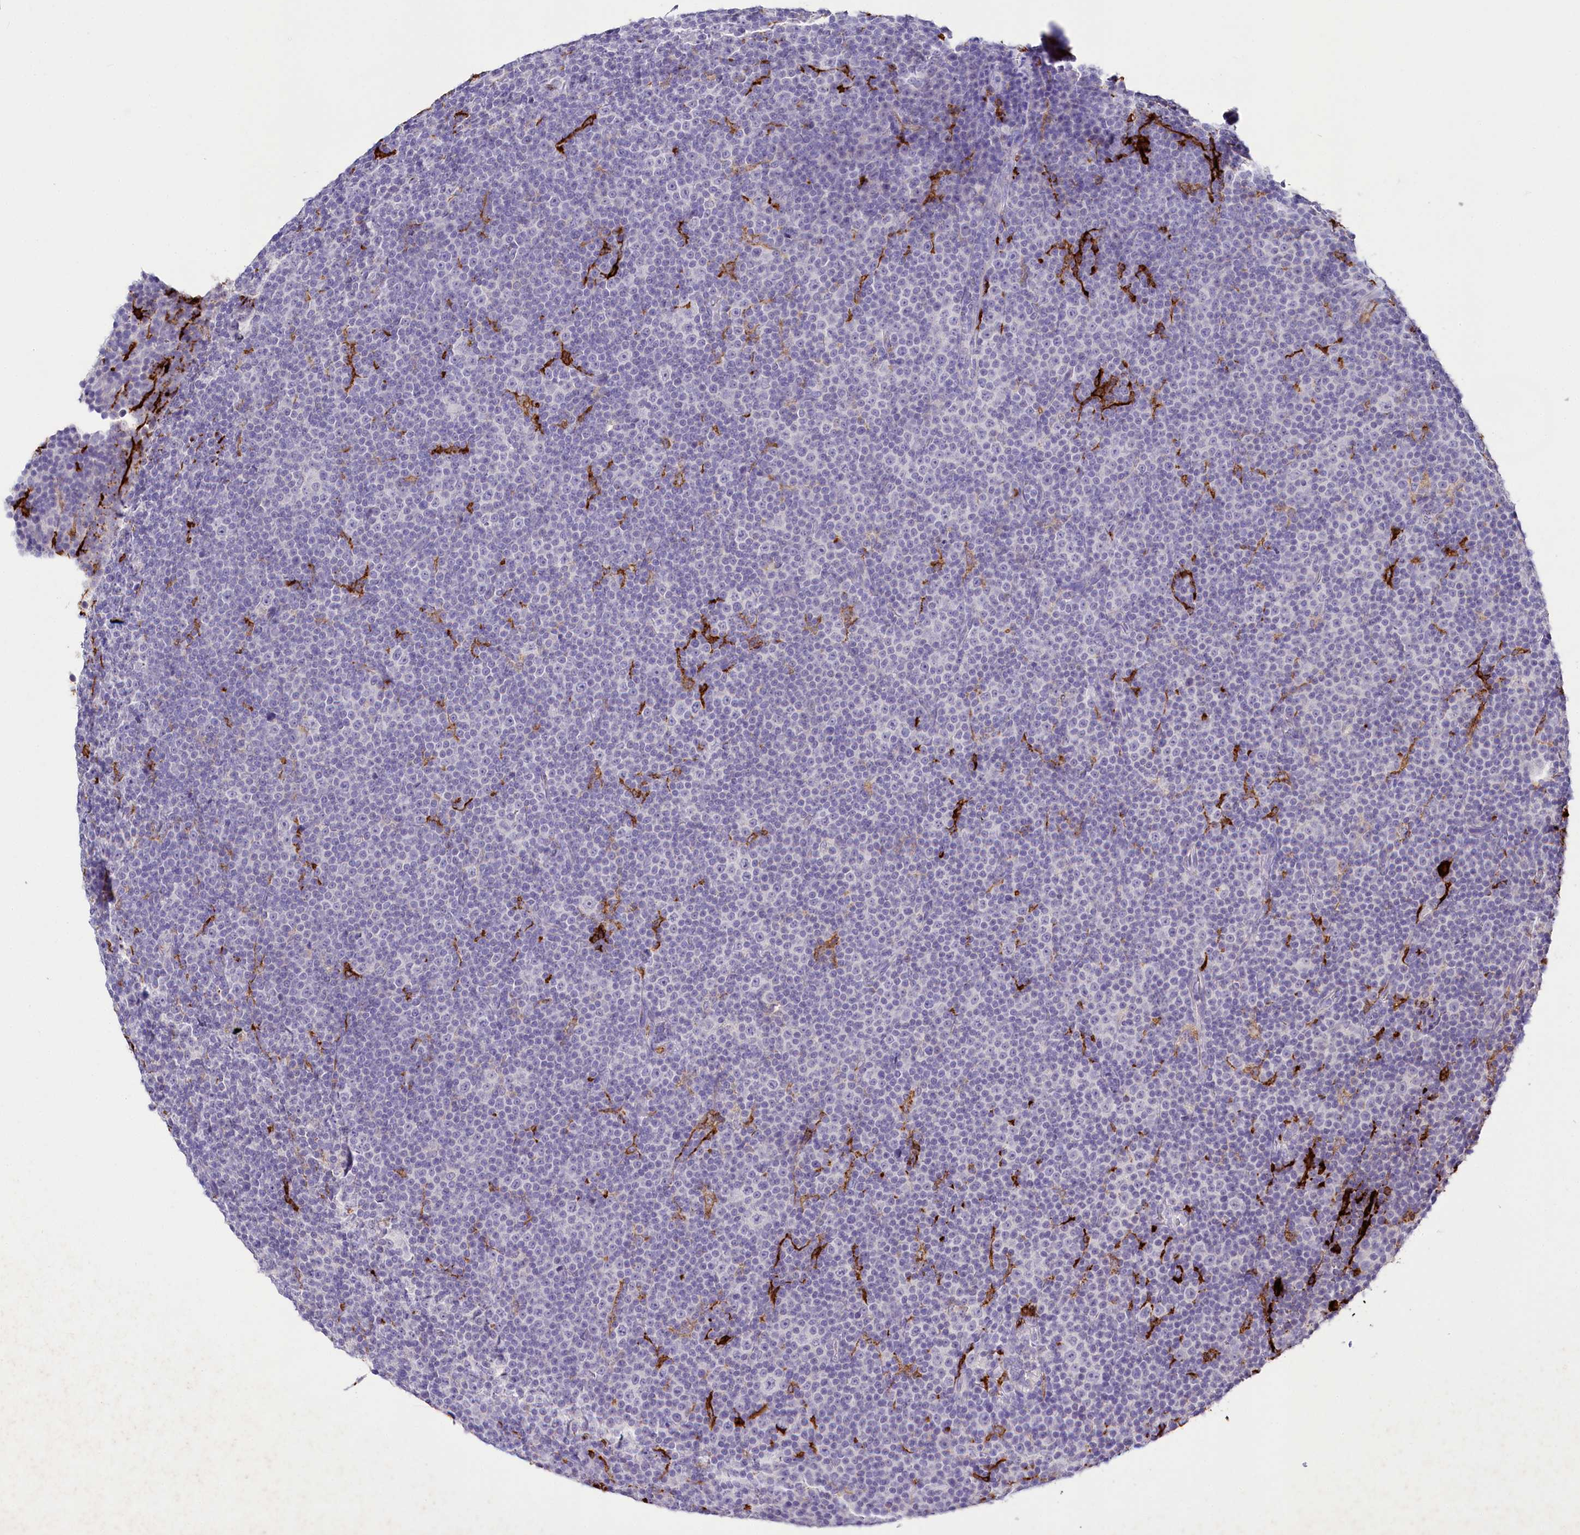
{"staining": {"intensity": "negative", "quantity": "none", "location": "none"}, "tissue": "lymphoma", "cell_type": "Tumor cells", "image_type": "cancer", "snomed": [{"axis": "morphology", "description": "Malignant lymphoma, non-Hodgkin's type, Low grade"}, {"axis": "topography", "description": "Lymph node"}], "caption": "Human low-grade malignant lymphoma, non-Hodgkin's type stained for a protein using immunohistochemistry reveals no expression in tumor cells.", "gene": "CLEC4M", "patient": {"sex": "female", "age": 67}}